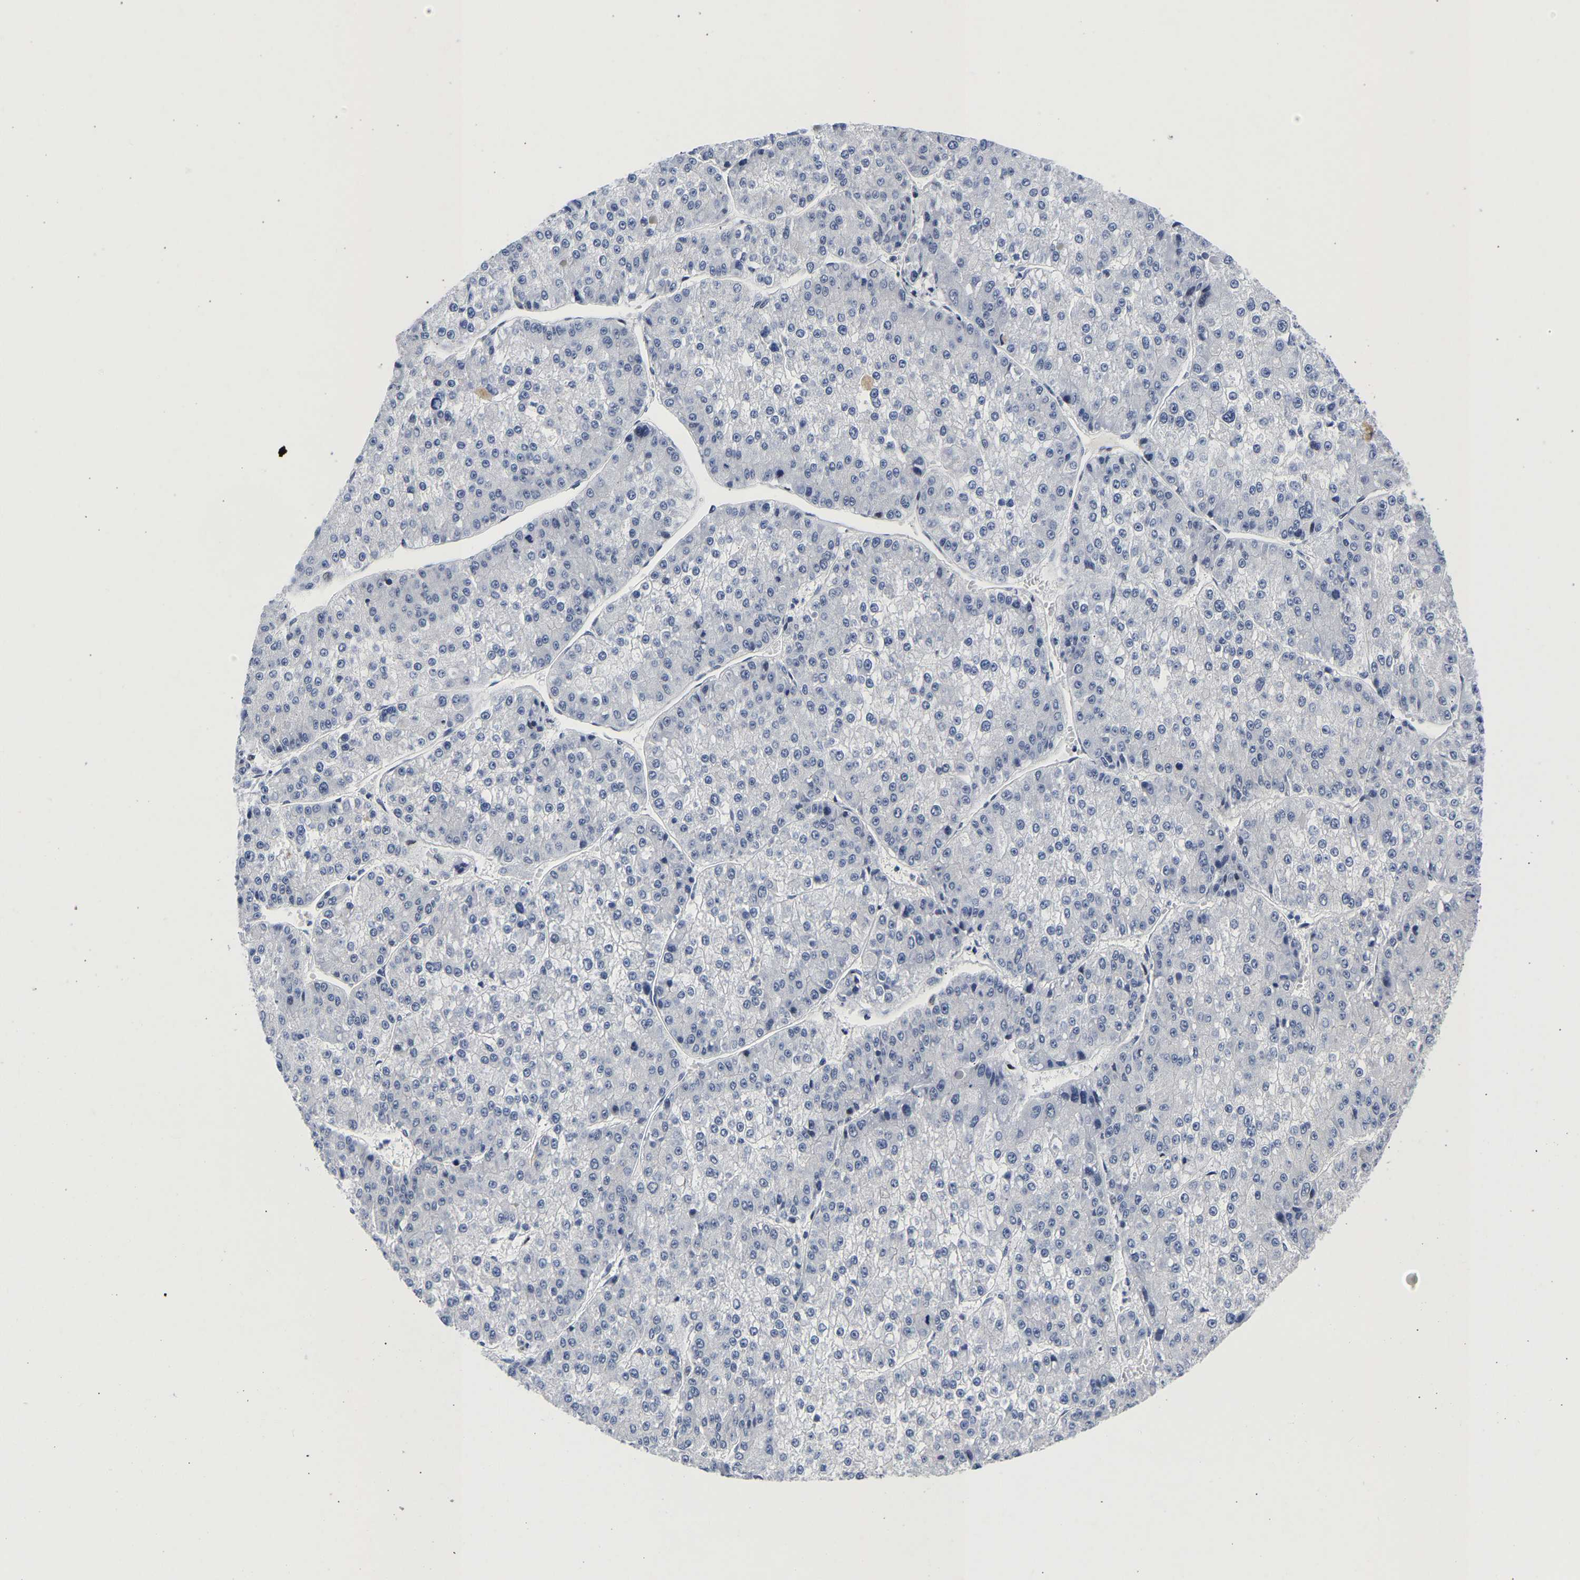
{"staining": {"intensity": "negative", "quantity": "none", "location": "none"}, "tissue": "liver cancer", "cell_type": "Tumor cells", "image_type": "cancer", "snomed": [{"axis": "morphology", "description": "Carcinoma, Hepatocellular, NOS"}, {"axis": "topography", "description": "Liver"}], "caption": "A histopathology image of hepatocellular carcinoma (liver) stained for a protein demonstrates no brown staining in tumor cells.", "gene": "CCDC6", "patient": {"sex": "female", "age": 73}}